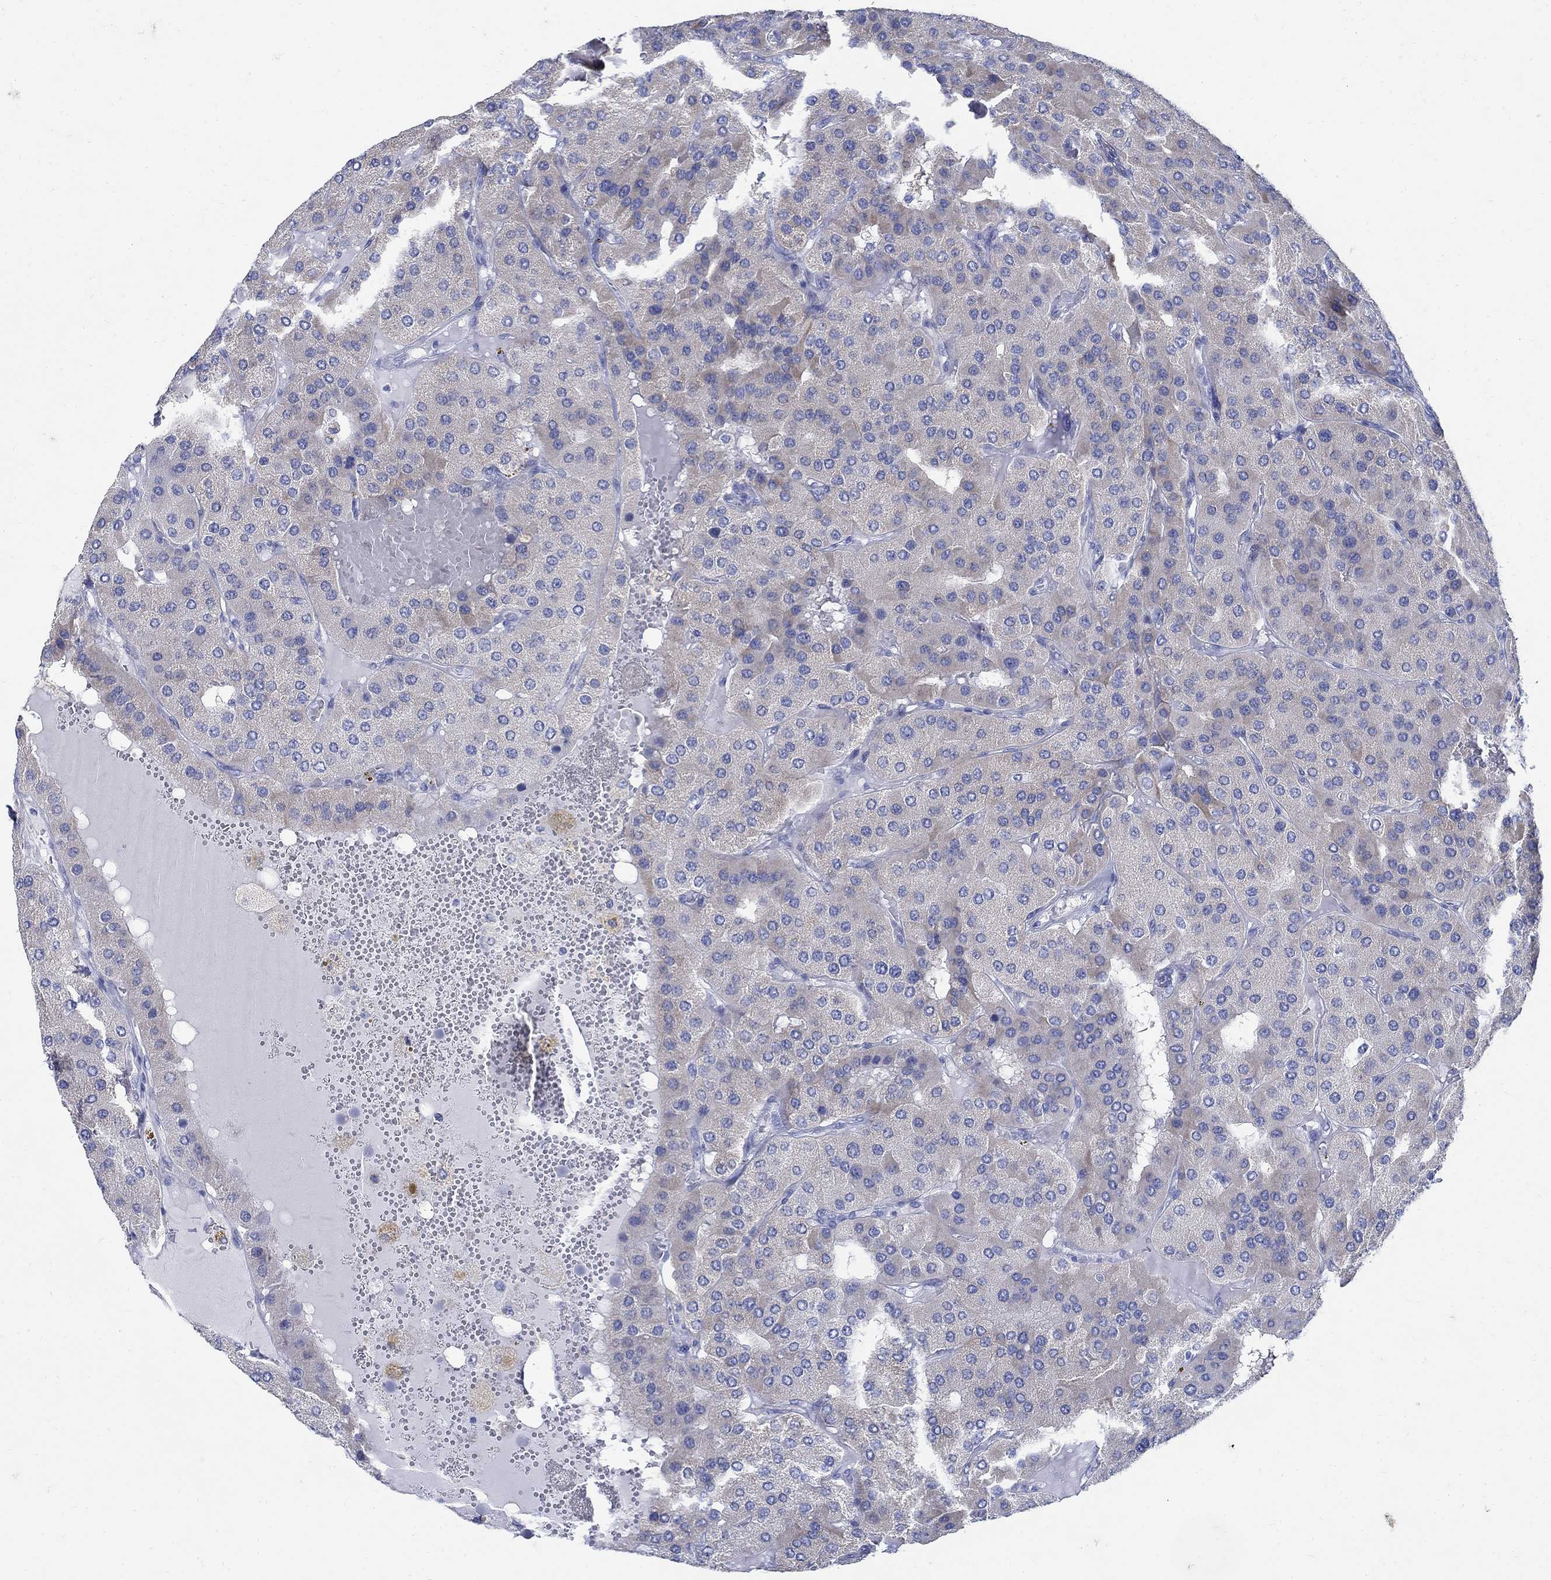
{"staining": {"intensity": "negative", "quantity": "none", "location": "none"}, "tissue": "parathyroid gland", "cell_type": "Glandular cells", "image_type": "normal", "snomed": [{"axis": "morphology", "description": "Normal tissue, NOS"}, {"axis": "morphology", "description": "Adenoma, NOS"}, {"axis": "topography", "description": "Parathyroid gland"}], "caption": "This is an immunohistochemistry micrograph of normal human parathyroid gland. There is no expression in glandular cells.", "gene": "ZDHHC14", "patient": {"sex": "female", "age": 86}}